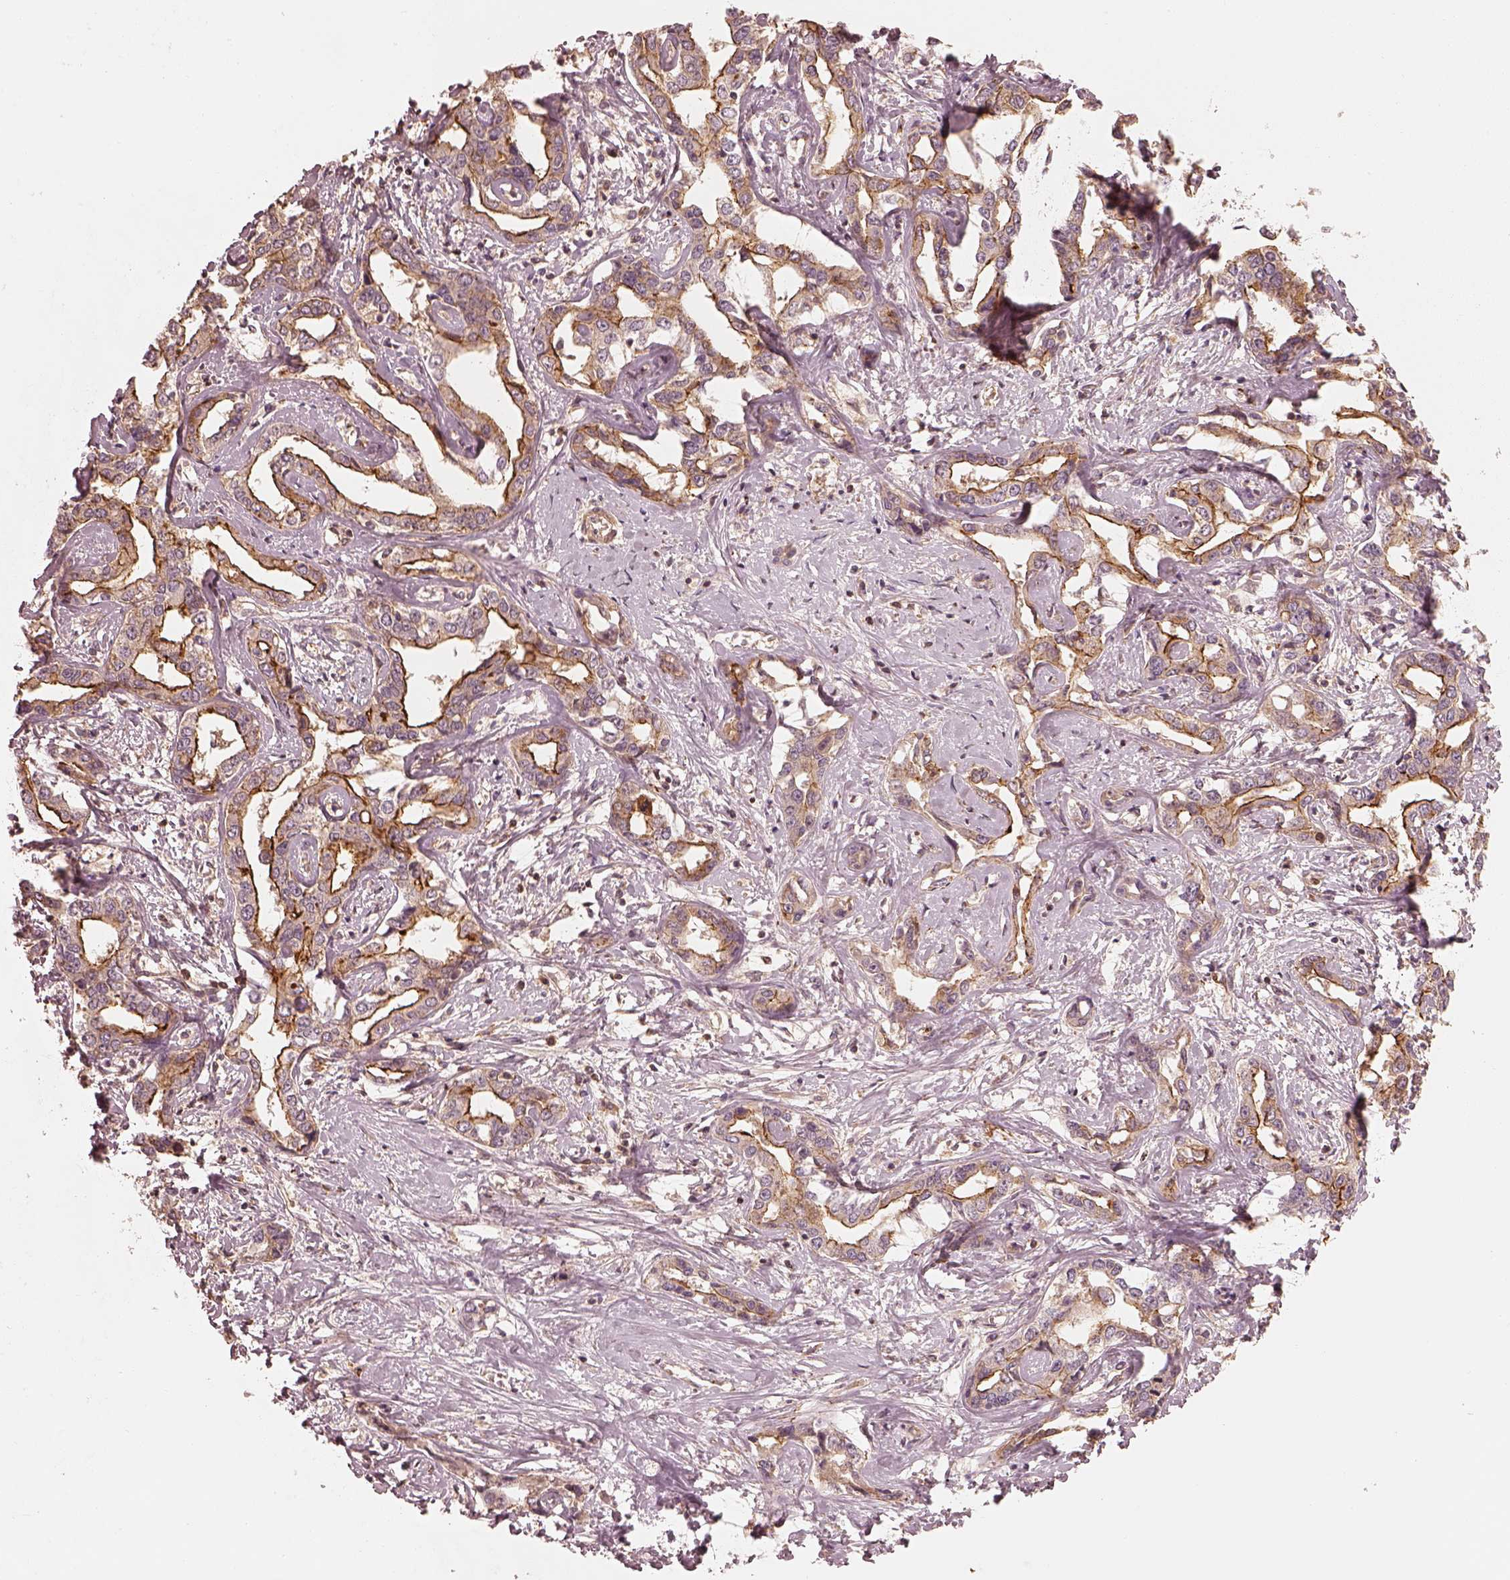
{"staining": {"intensity": "strong", "quantity": ">75%", "location": "cytoplasmic/membranous"}, "tissue": "liver cancer", "cell_type": "Tumor cells", "image_type": "cancer", "snomed": [{"axis": "morphology", "description": "Cholangiocarcinoma"}, {"axis": "topography", "description": "Liver"}], "caption": "Cholangiocarcinoma (liver) stained with a protein marker displays strong staining in tumor cells.", "gene": "FAM107B", "patient": {"sex": "male", "age": 59}}